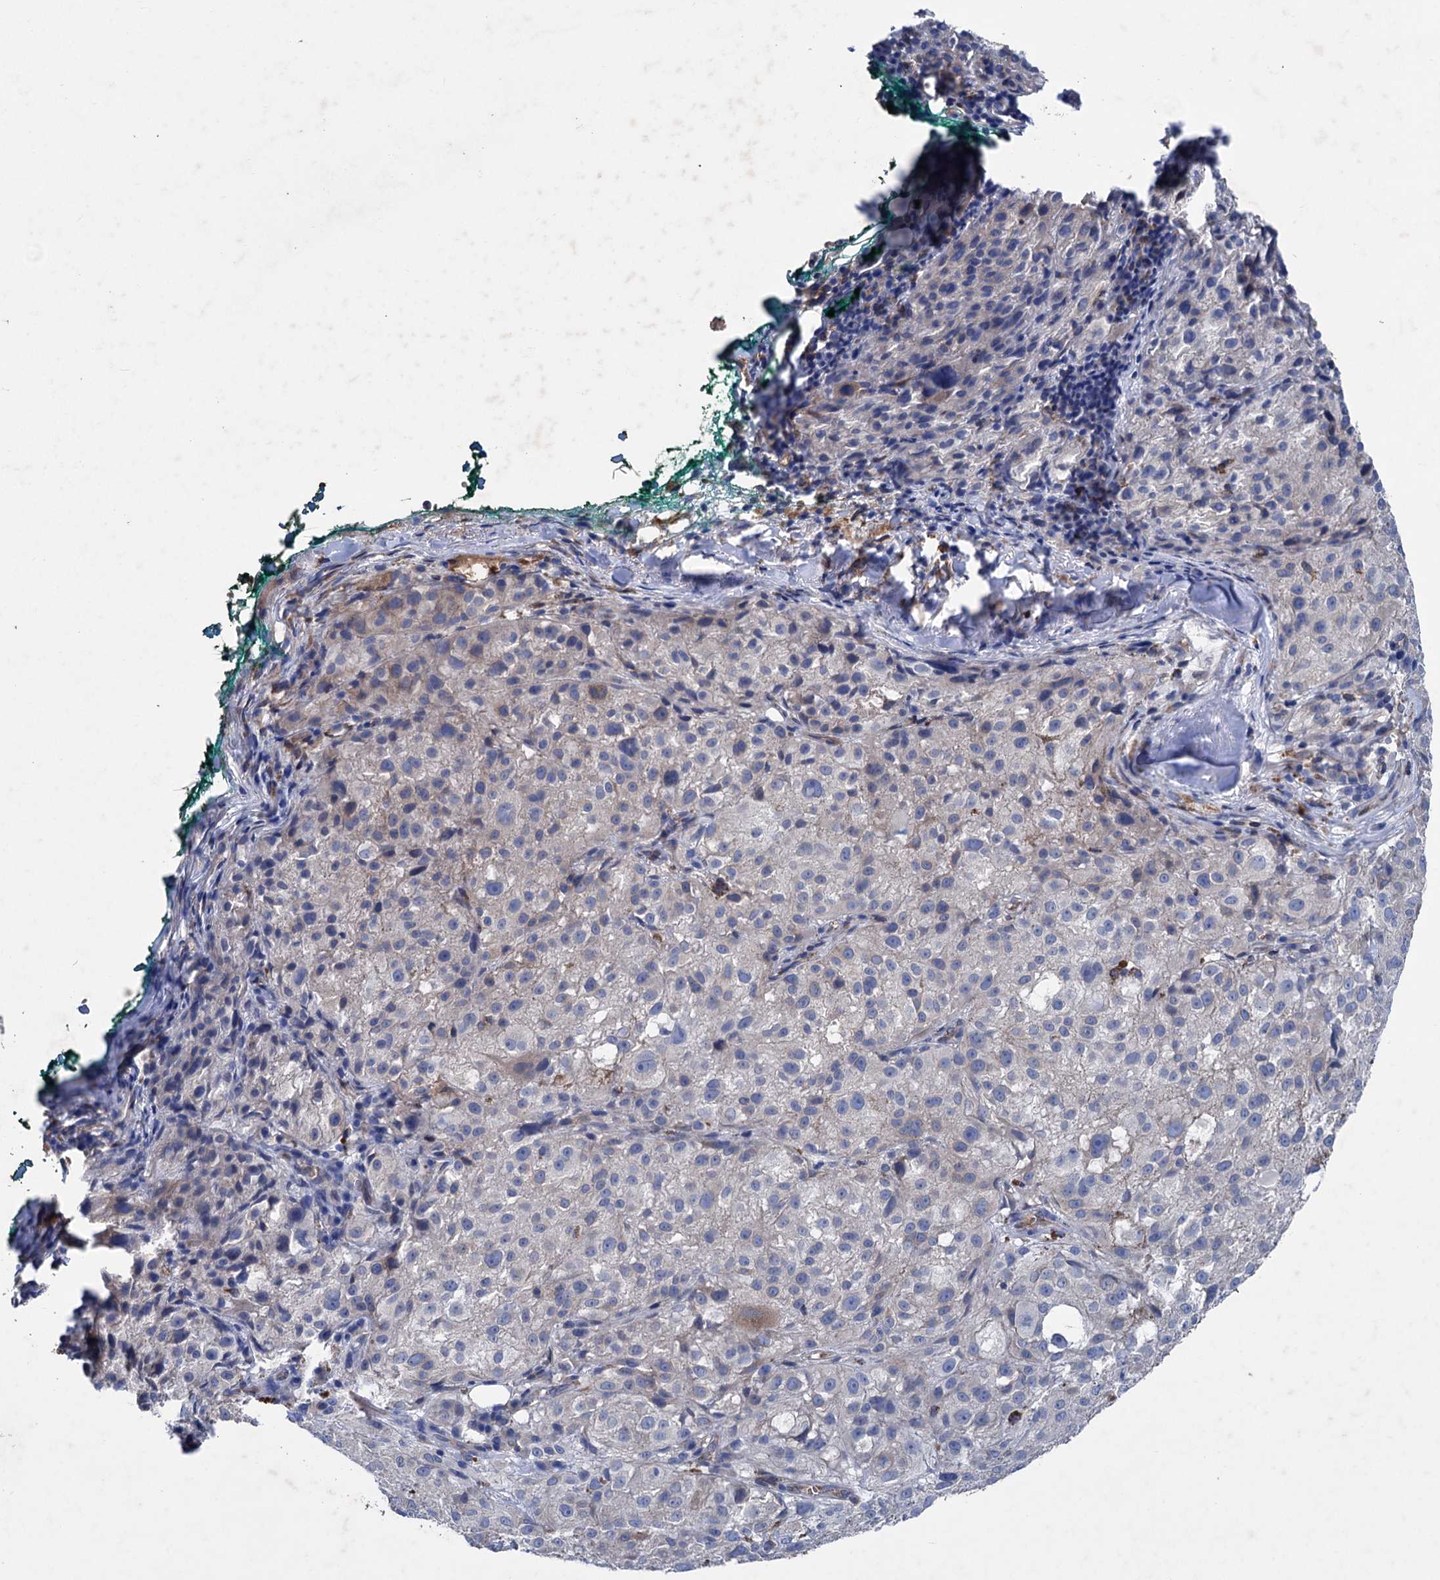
{"staining": {"intensity": "negative", "quantity": "none", "location": "none"}, "tissue": "melanoma", "cell_type": "Tumor cells", "image_type": "cancer", "snomed": [{"axis": "morphology", "description": "Necrosis, NOS"}, {"axis": "morphology", "description": "Malignant melanoma, NOS"}, {"axis": "topography", "description": "Skin"}], "caption": "Tumor cells are negative for protein expression in human malignant melanoma.", "gene": "STING1", "patient": {"sex": "female", "age": 87}}